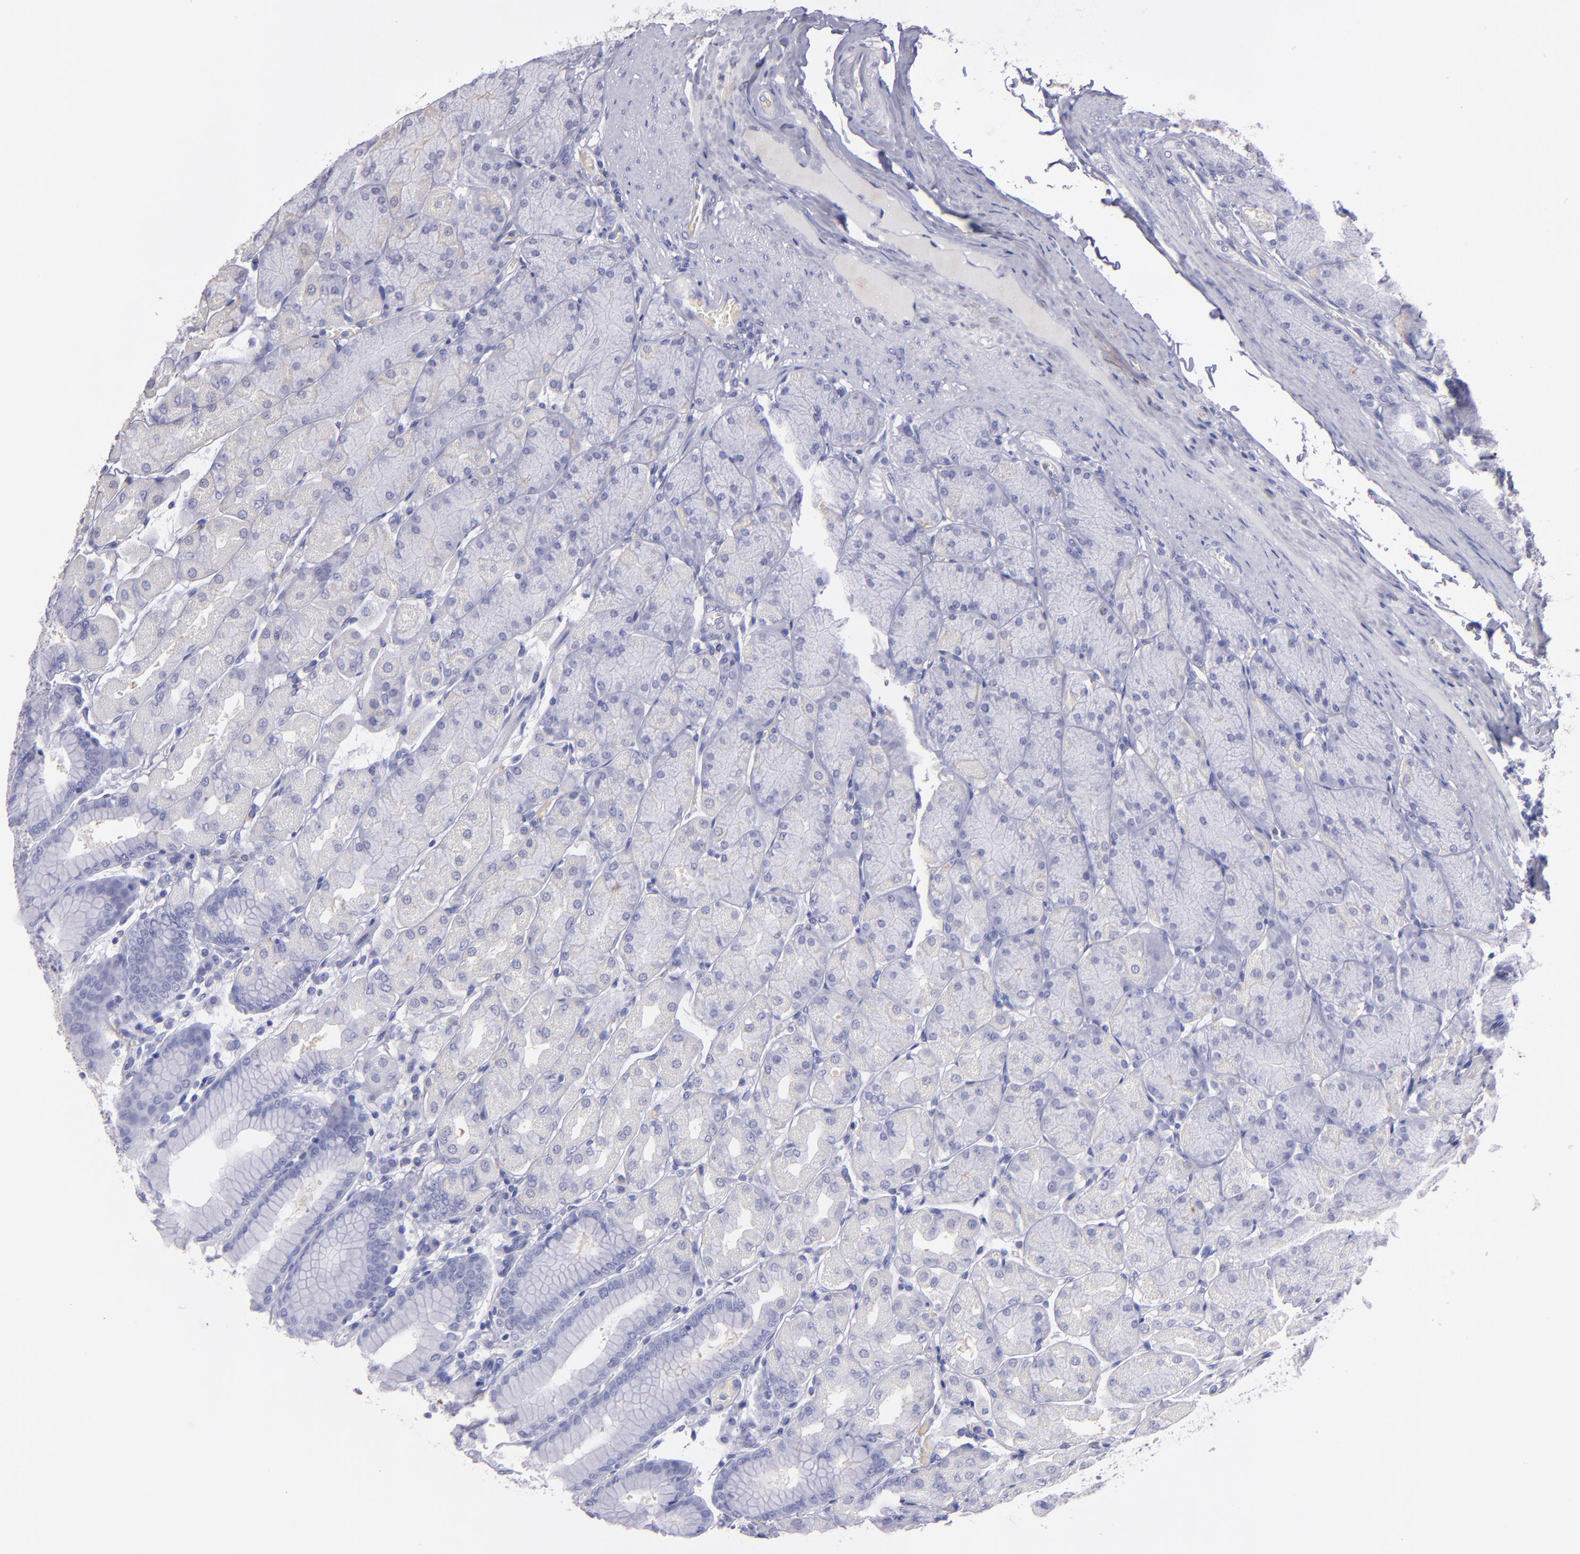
{"staining": {"intensity": "negative", "quantity": "none", "location": "none"}, "tissue": "stomach", "cell_type": "Glandular cells", "image_type": "normal", "snomed": [{"axis": "morphology", "description": "Normal tissue, NOS"}, {"axis": "topography", "description": "Stomach, upper"}], "caption": "Immunohistochemistry of unremarkable stomach demonstrates no positivity in glandular cells.", "gene": "TG", "patient": {"sex": "female", "age": 56}}